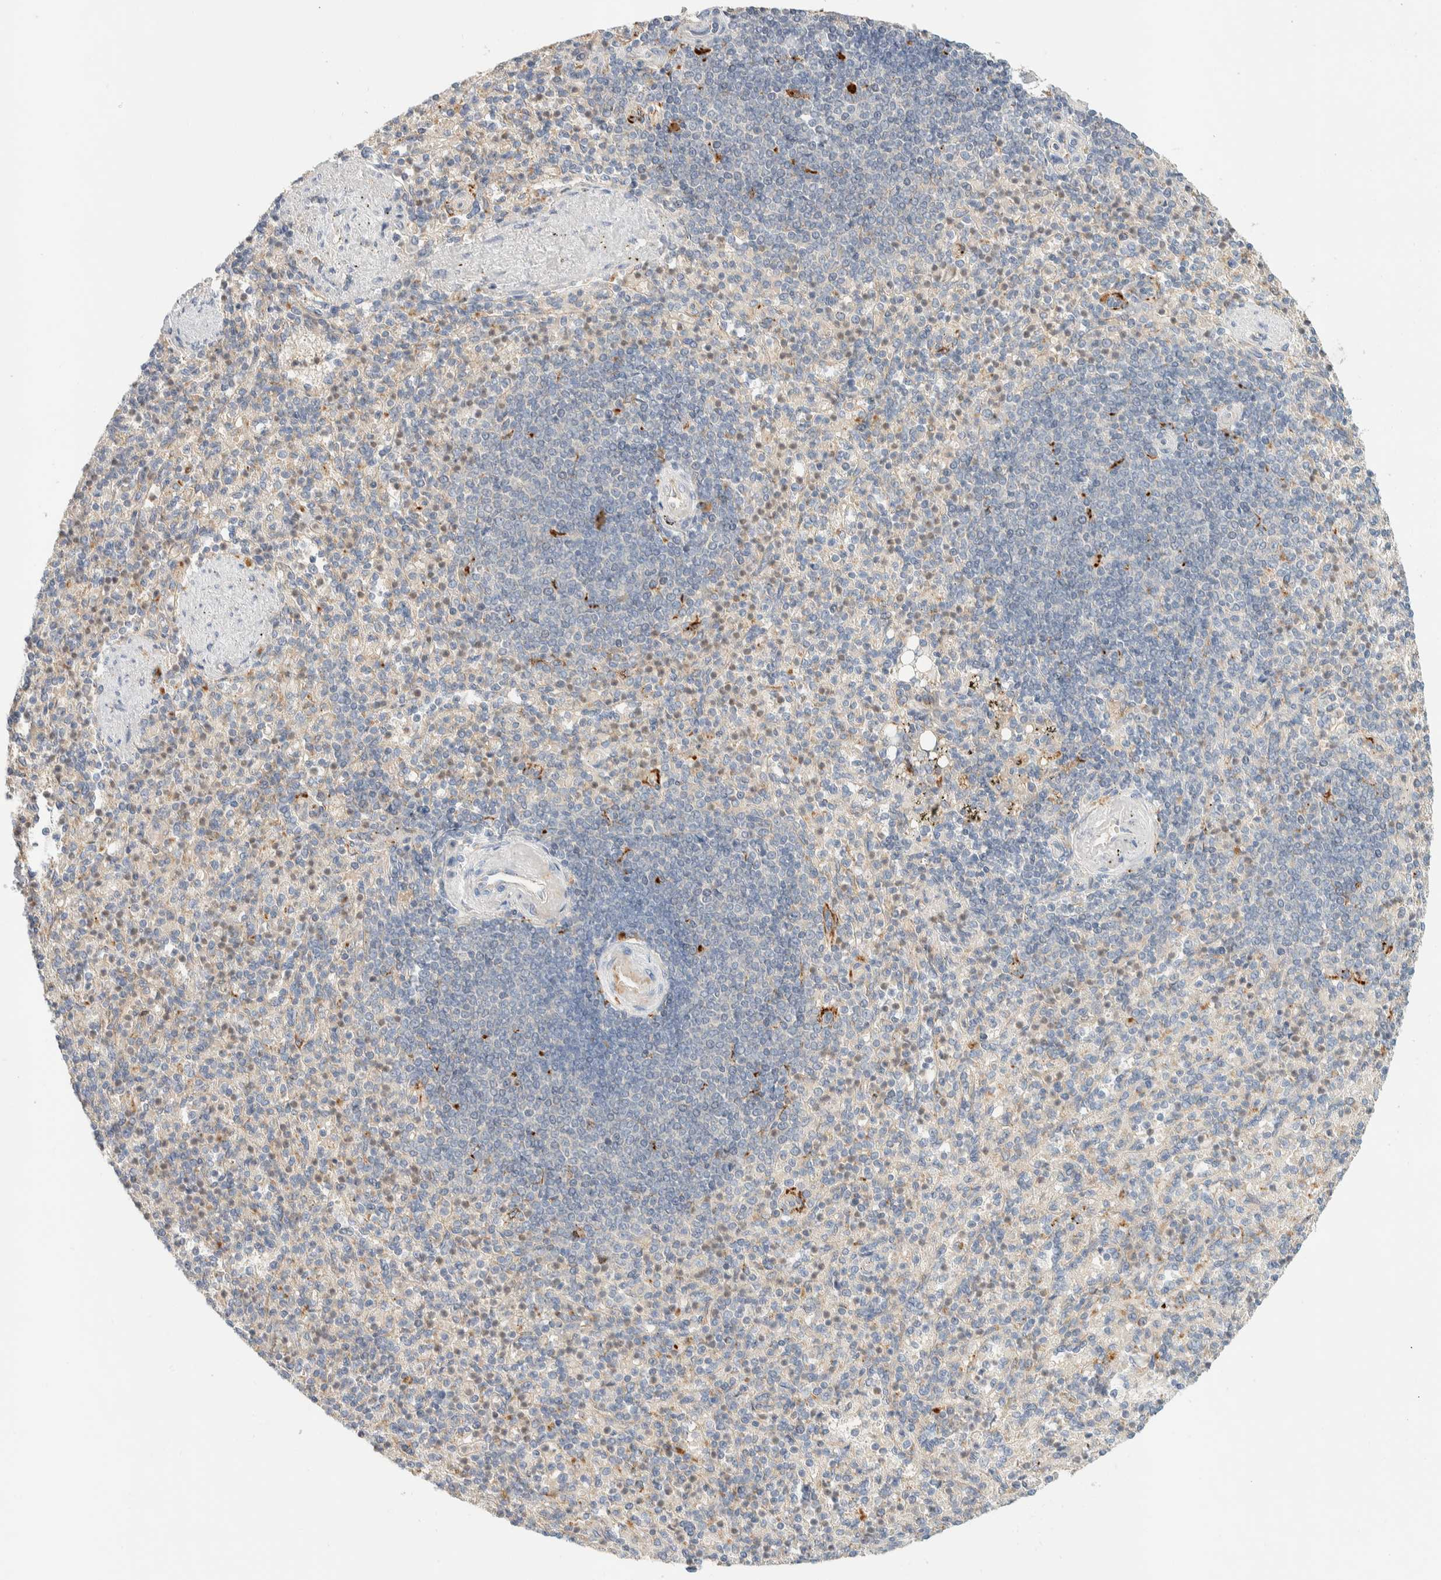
{"staining": {"intensity": "moderate", "quantity": "25%-75%", "location": "cytoplasmic/membranous"}, "tissue": "spleen", "cell_type": "Cells in red pulp", "image_type": "normal", "snomed": [{"axis": "morphology", "description": "Normal tissue, NOS"}, {"axis": "topography", "description": "Spleen"}], "caption": "Immunohistochemical staining of unremarkable human spleen exhibits 25%-75% levels of moderate cytoplasmic/membranous protein positivity in about 25%-75% of cells in red pulp. (brown staining indicates protein expression, while blue staining denotes nuclei).", "gene": "GCLM", "patient": {"sex": "female", "age": 74}}